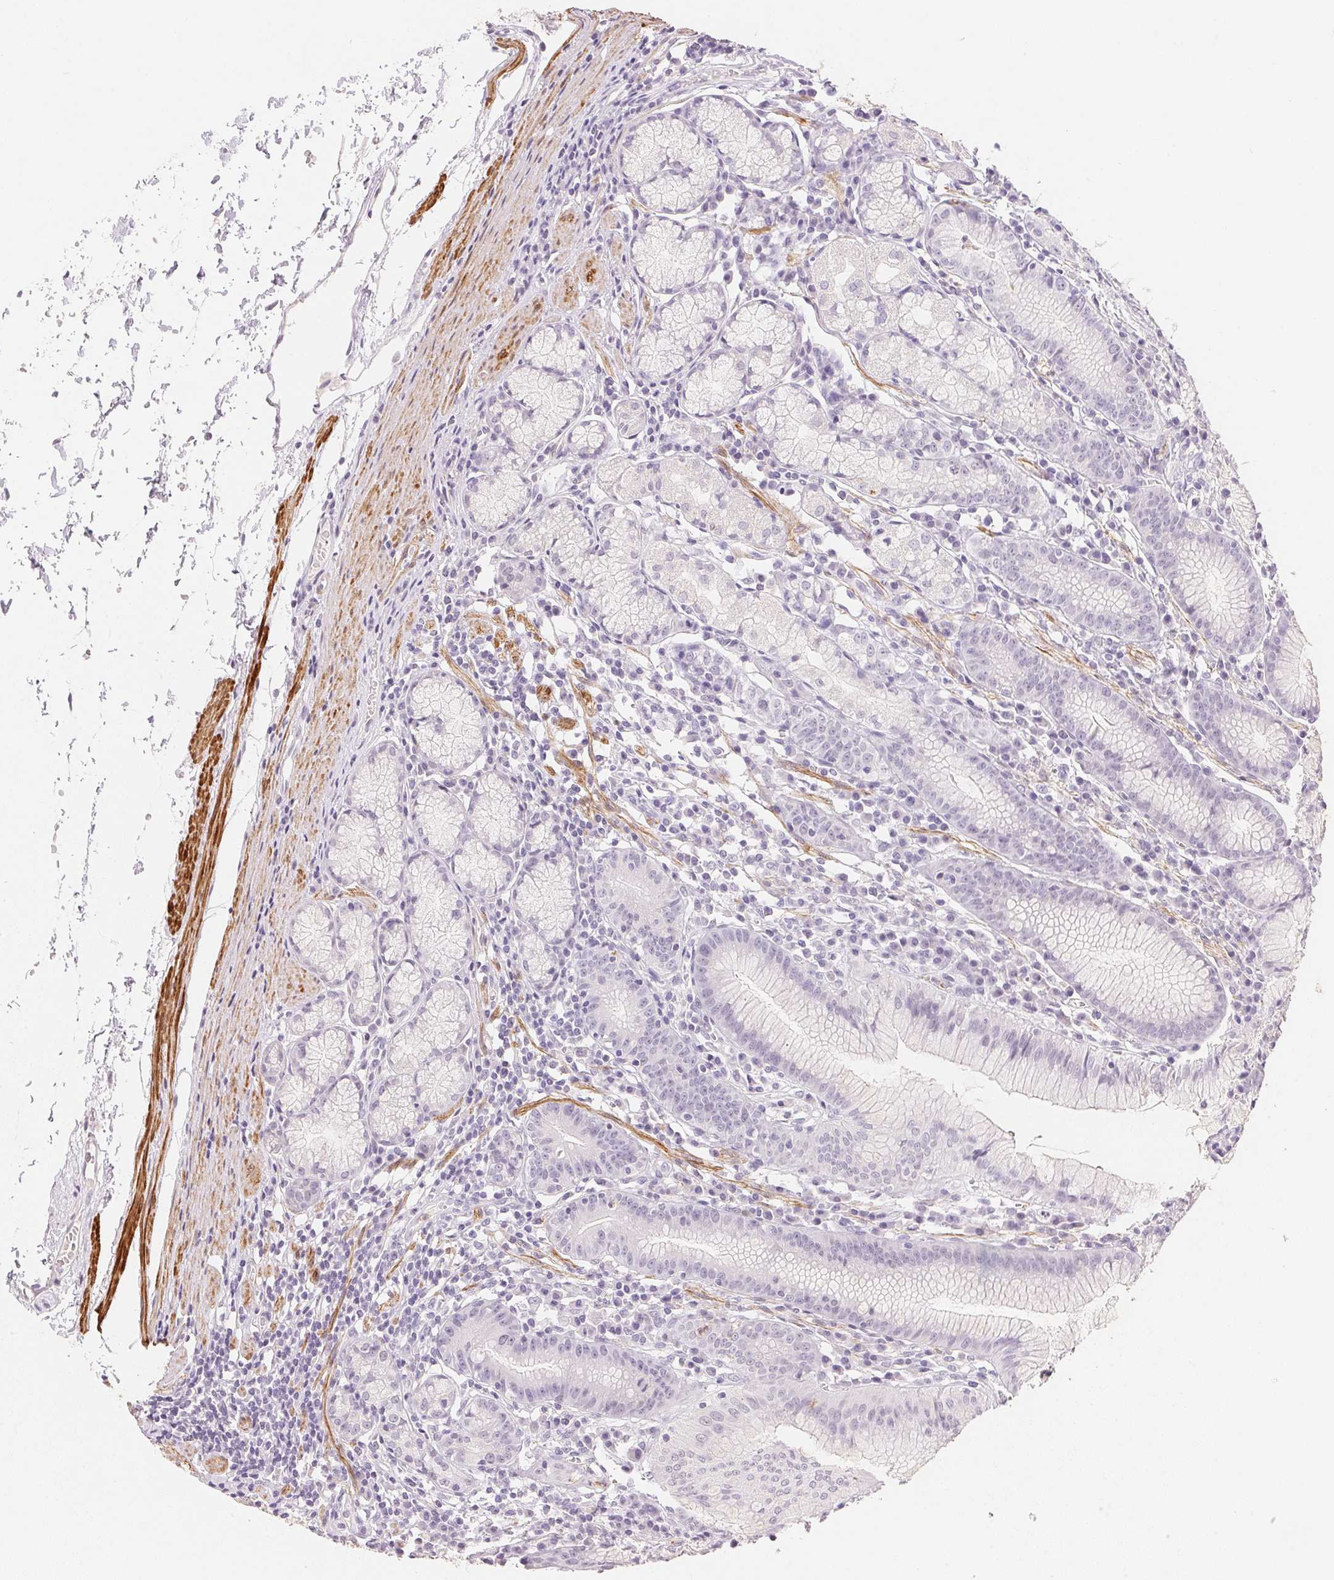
{"staining": {"intensity": "negative", "quantity": "none", "location": "none"}, "tissue": "stomach", "cell_type": "Glandular cells", "image_type": "normal", "snomed": [{"axis": "morphology", "description": "Normal tissue, NOS"}, {"axis": "topography", "description": "Stomach"}], "caption": "Immunohistochemistry (IHC) image of normal stomach: human stomach stained with DAB demonstrates no significant protein staining in glandular cells.", "gene": "SMTN", "patient": {"sex": "male", "age": 55}}